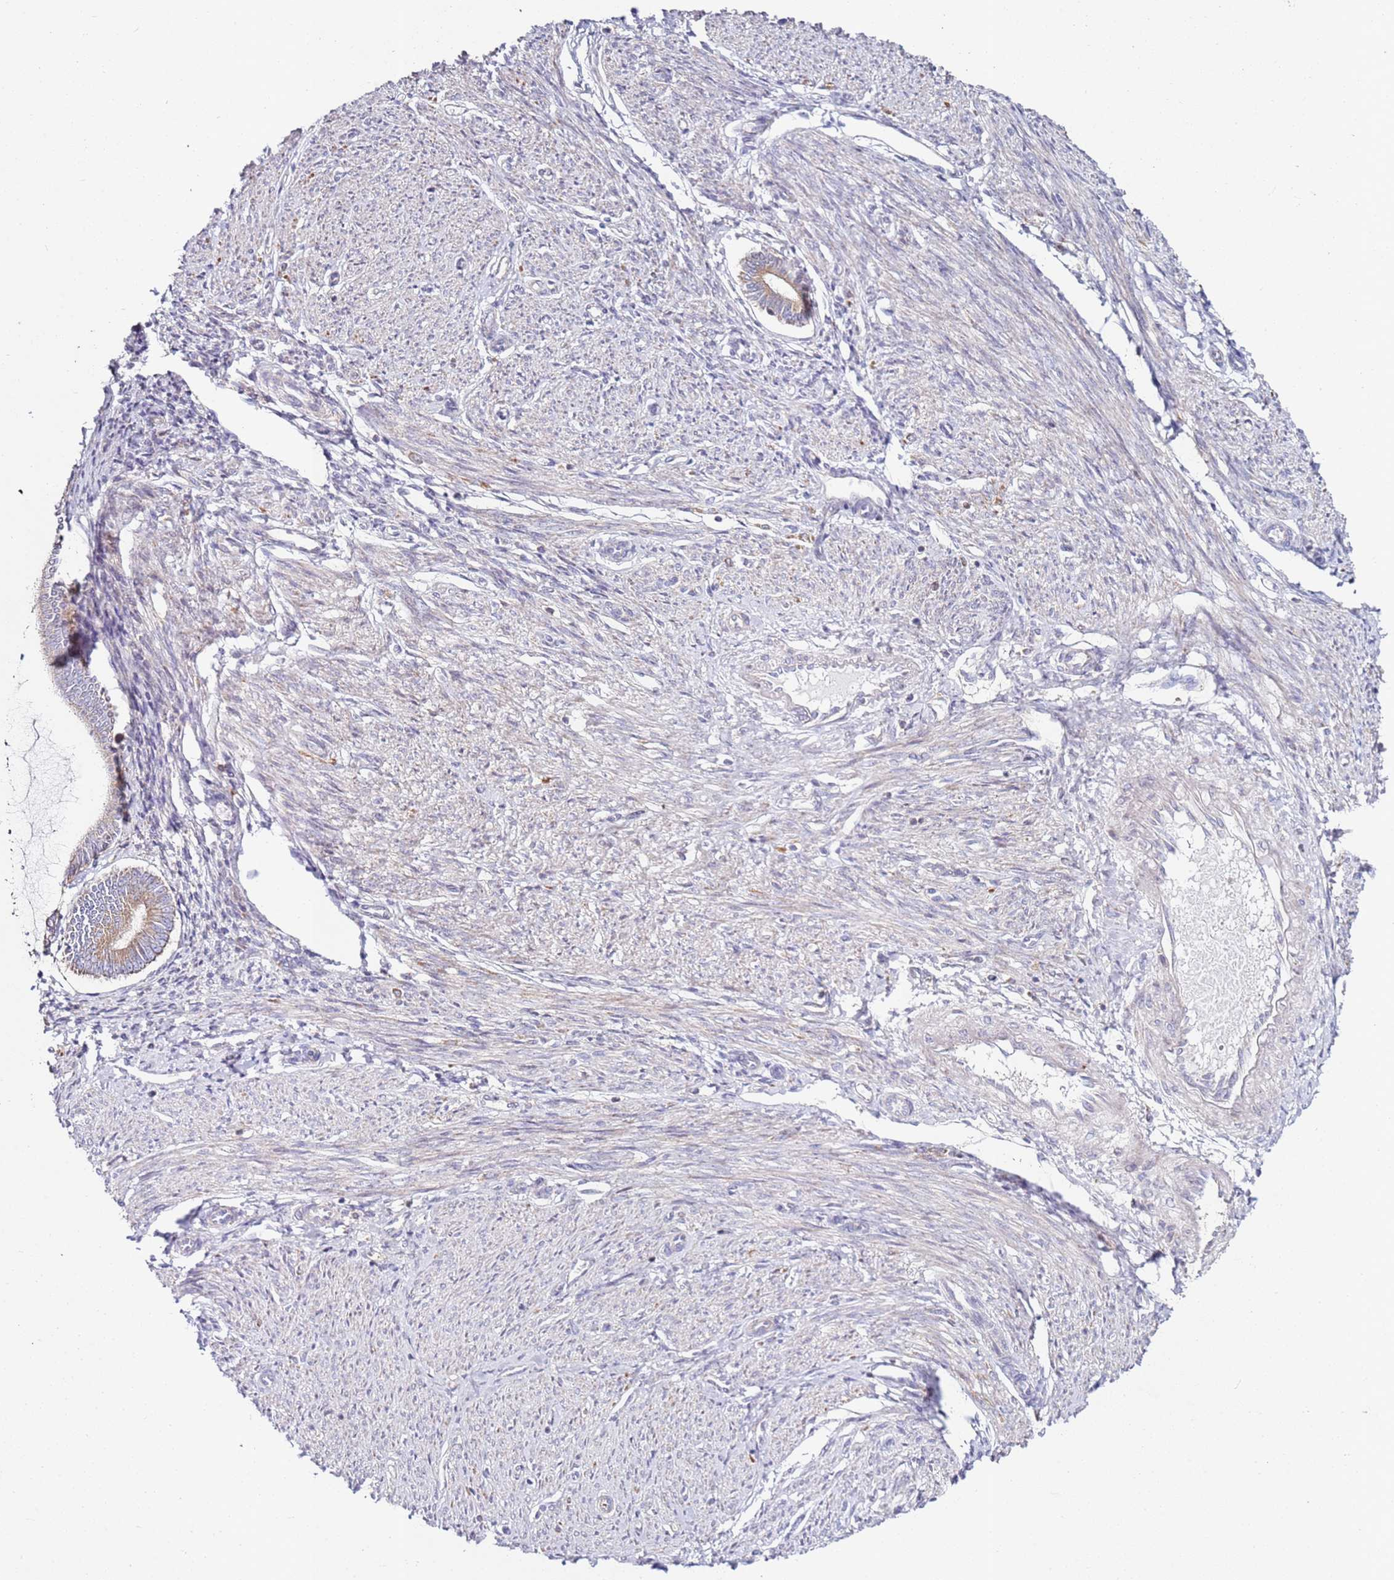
{"staining": {"intensity": "weak", "quantity": ">75%", "location": "cytoplasmic/membranous"}, "tissue": "endometrial cancer", "cell_type": "Tumor cells", "image_type": "cancer", "snomed": [{"axis": "morphology", "description": "Adenocarcinoma, NOS"}, {"axis": "topography", "description": "Endometrium"}], "caption": "Immunohistochemical staining of endometrial cancer (adenocarcinoma) demonstrates weak cytoplasmic/membranous protein staining in approximately >75% of tumor cells.", "gene": "CNOT9", "patient": {"sex": "female", "age": 58}}